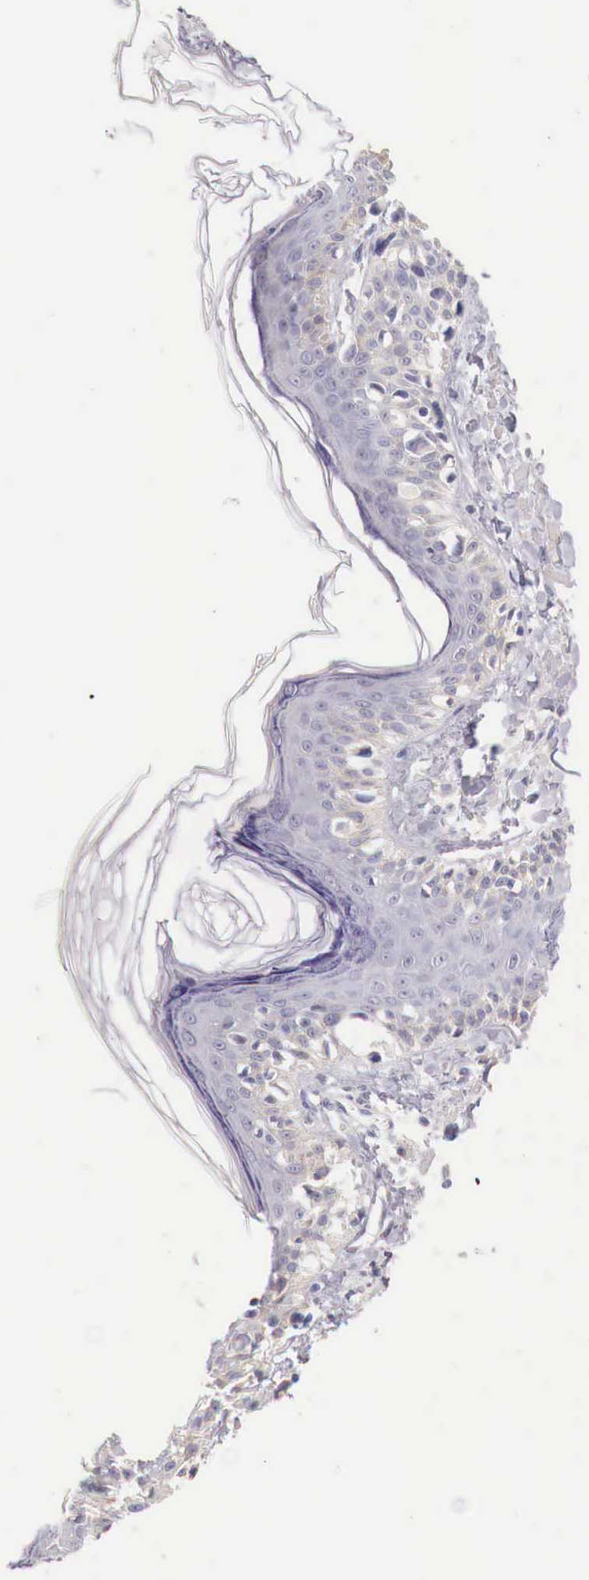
{"staining": {"intensity": "weak", "quantity": "25%-75%", "location": "cytoplasmic/membranous"}, "tissue": "melanoma", "cell_type": "Tumor cells", "image_type": "cancer", "snomed": [{"axis": "morphology", "description": "Malignant melanoma, NOS"}, {"axis": "topography", "description": "Skin"}], "caption": "Melanoma tissue reveals weak cytoplasmic/membranous expression in about 25%-75% of tumor cells, visualized by immunohistochemistry.", "gene": "ITIH6", "patient": {"sex": "male", "age": 80}}